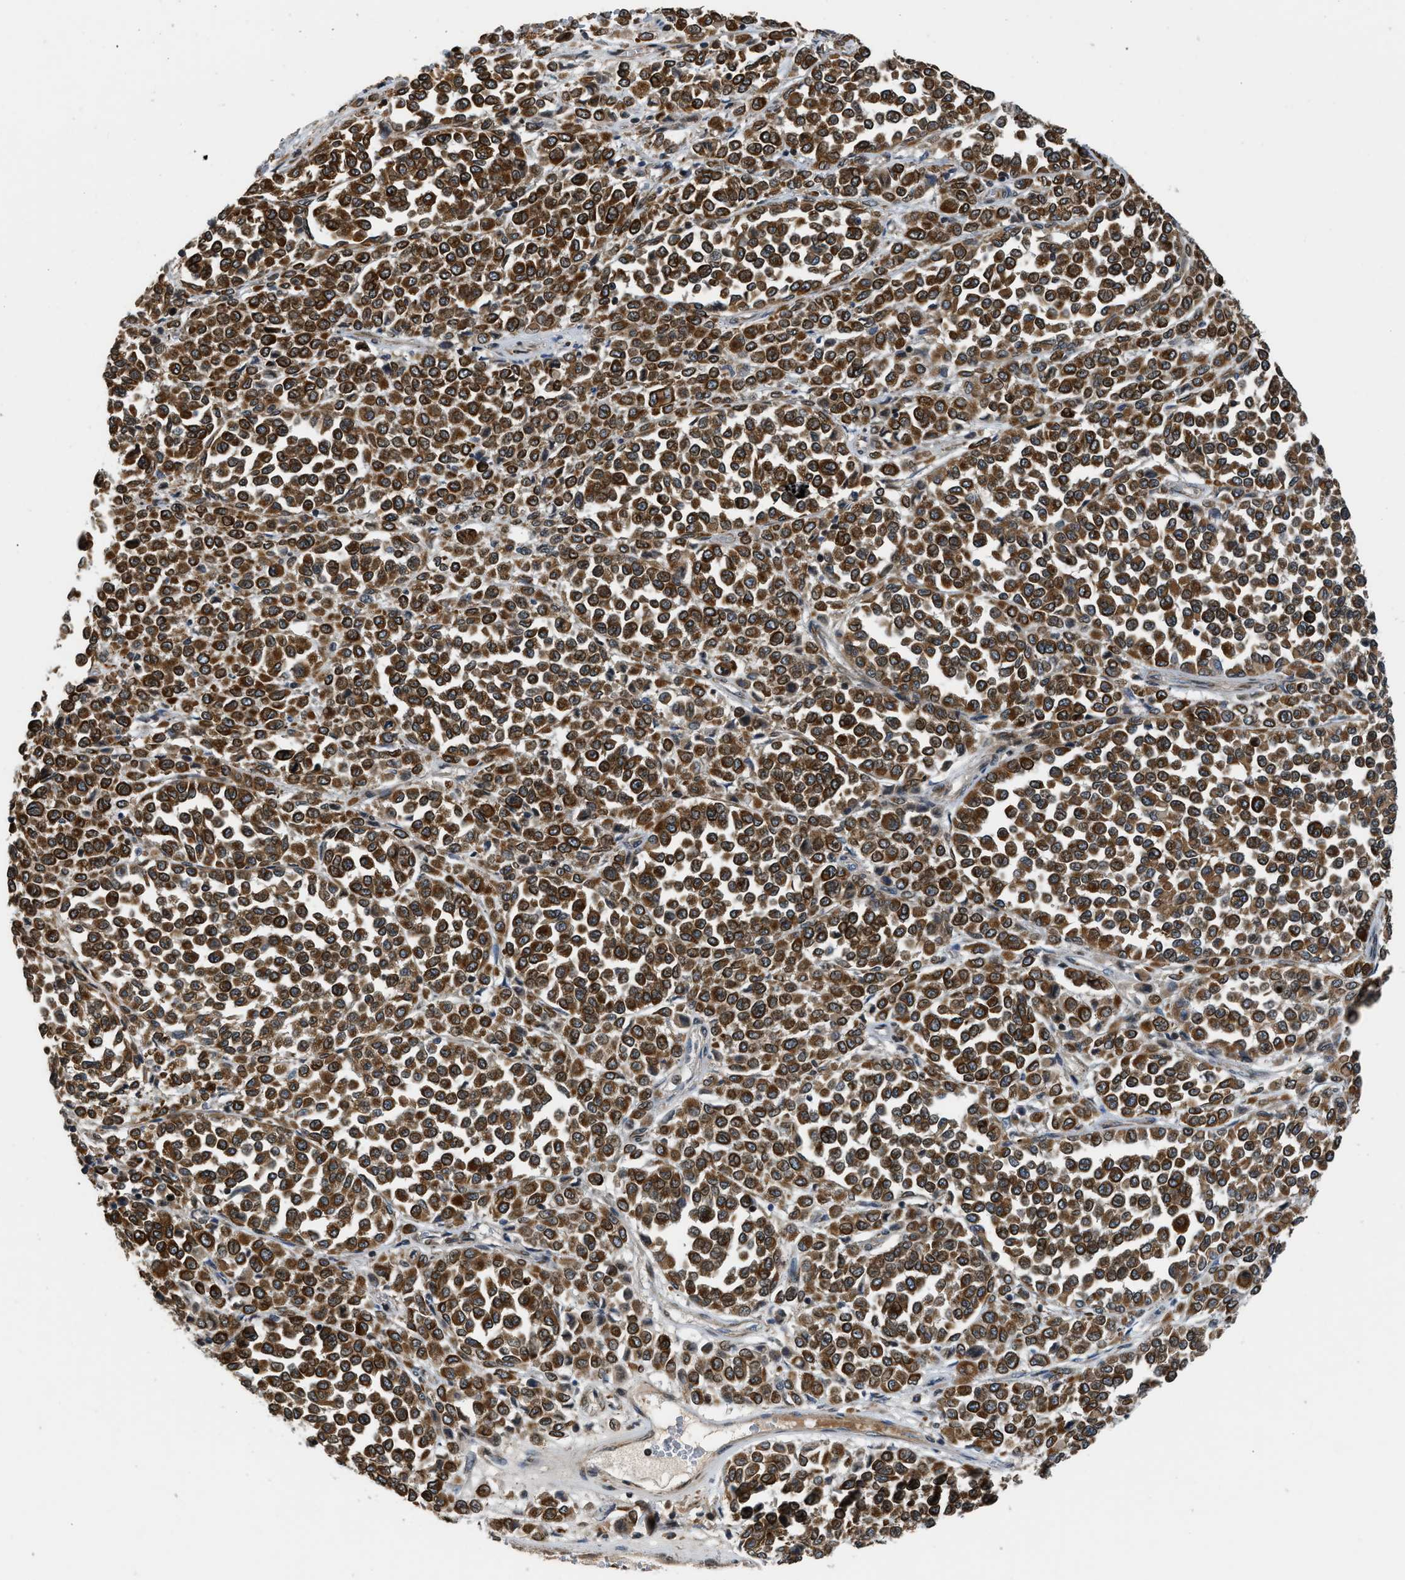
{"staining": {"intensity": "strong", "quantity": ">75%", "location": "cytoplasmic/membranous"}, "tissue": "melanoma", "cell_type": "Tumor cells", "image_type": "cancer", "snomed": [{"axis": "morphology", "description": "Malignant melanoma, Metastatic site"}, {"axis": "topography", "description": "Pancreas"}], "caption": "Protein expression analysis of malignant melanoma (metastatic site) displays strong cytoplasmic/membranous positivity in approximately >75% of tumor cells.", "gene": "RETREG3", "patient": {"sex": "female", "age": 30}}